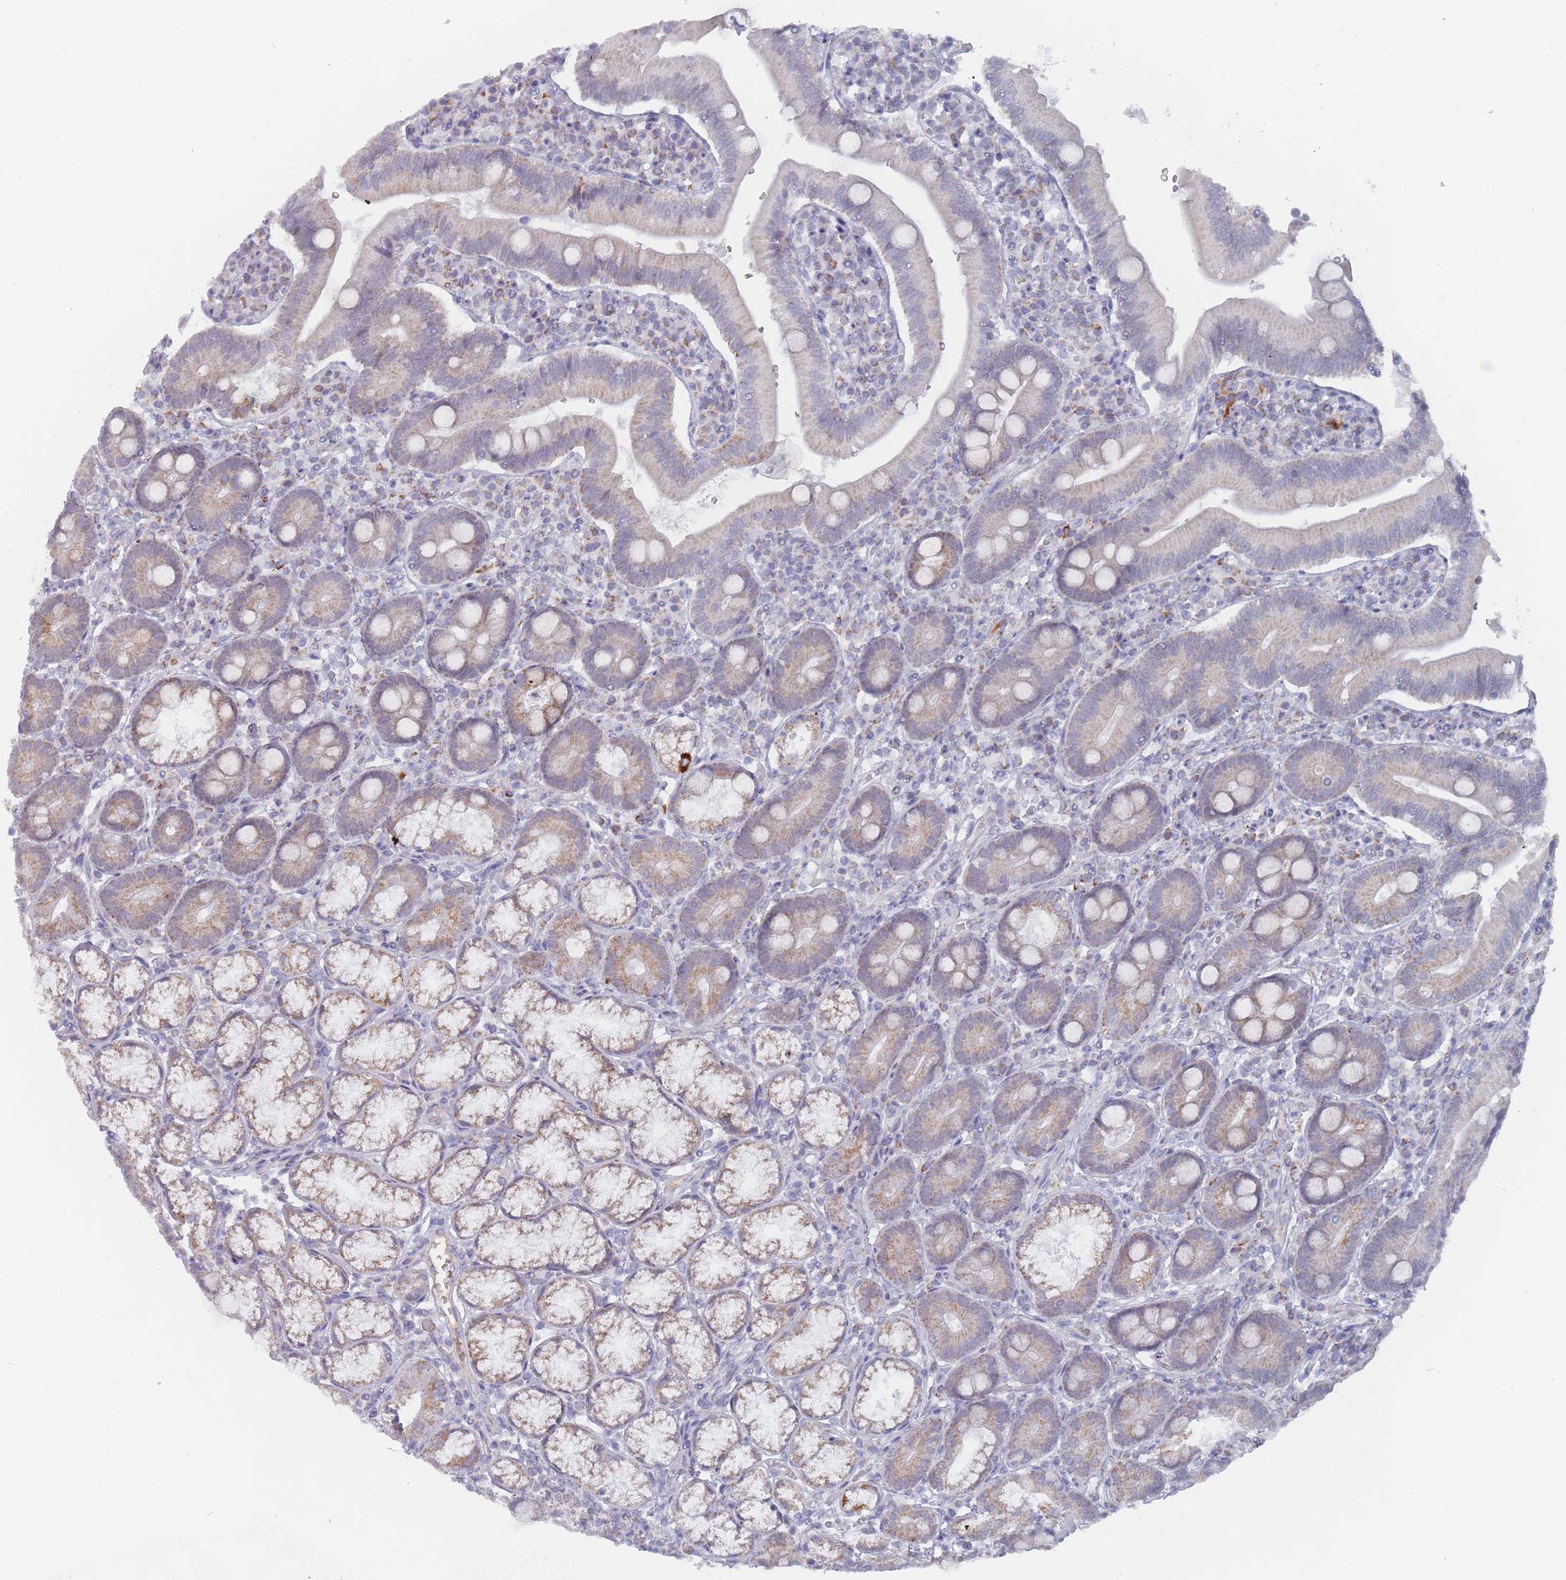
{"staining": {"intensity": "moderate", "quantity": "25%-75%", "location": "cytoplasmic/membranous"}, "tissue": "duodenum", "cell_type": "Glandular cells", "image_type": "normal", "snomed": [{"axis": "morphology", "description": "Normal tissue, NOS"}, {"axis": "topography", "description": "Duodenum"}], "caption": "Normal duodenum shows moderate cytoplasmic/membranous expression in about 25%-75% of glandular cells Nuclei are stained in blue..", "gene": "TRARG1", "patient": {"sex": "female", "age": 67}}